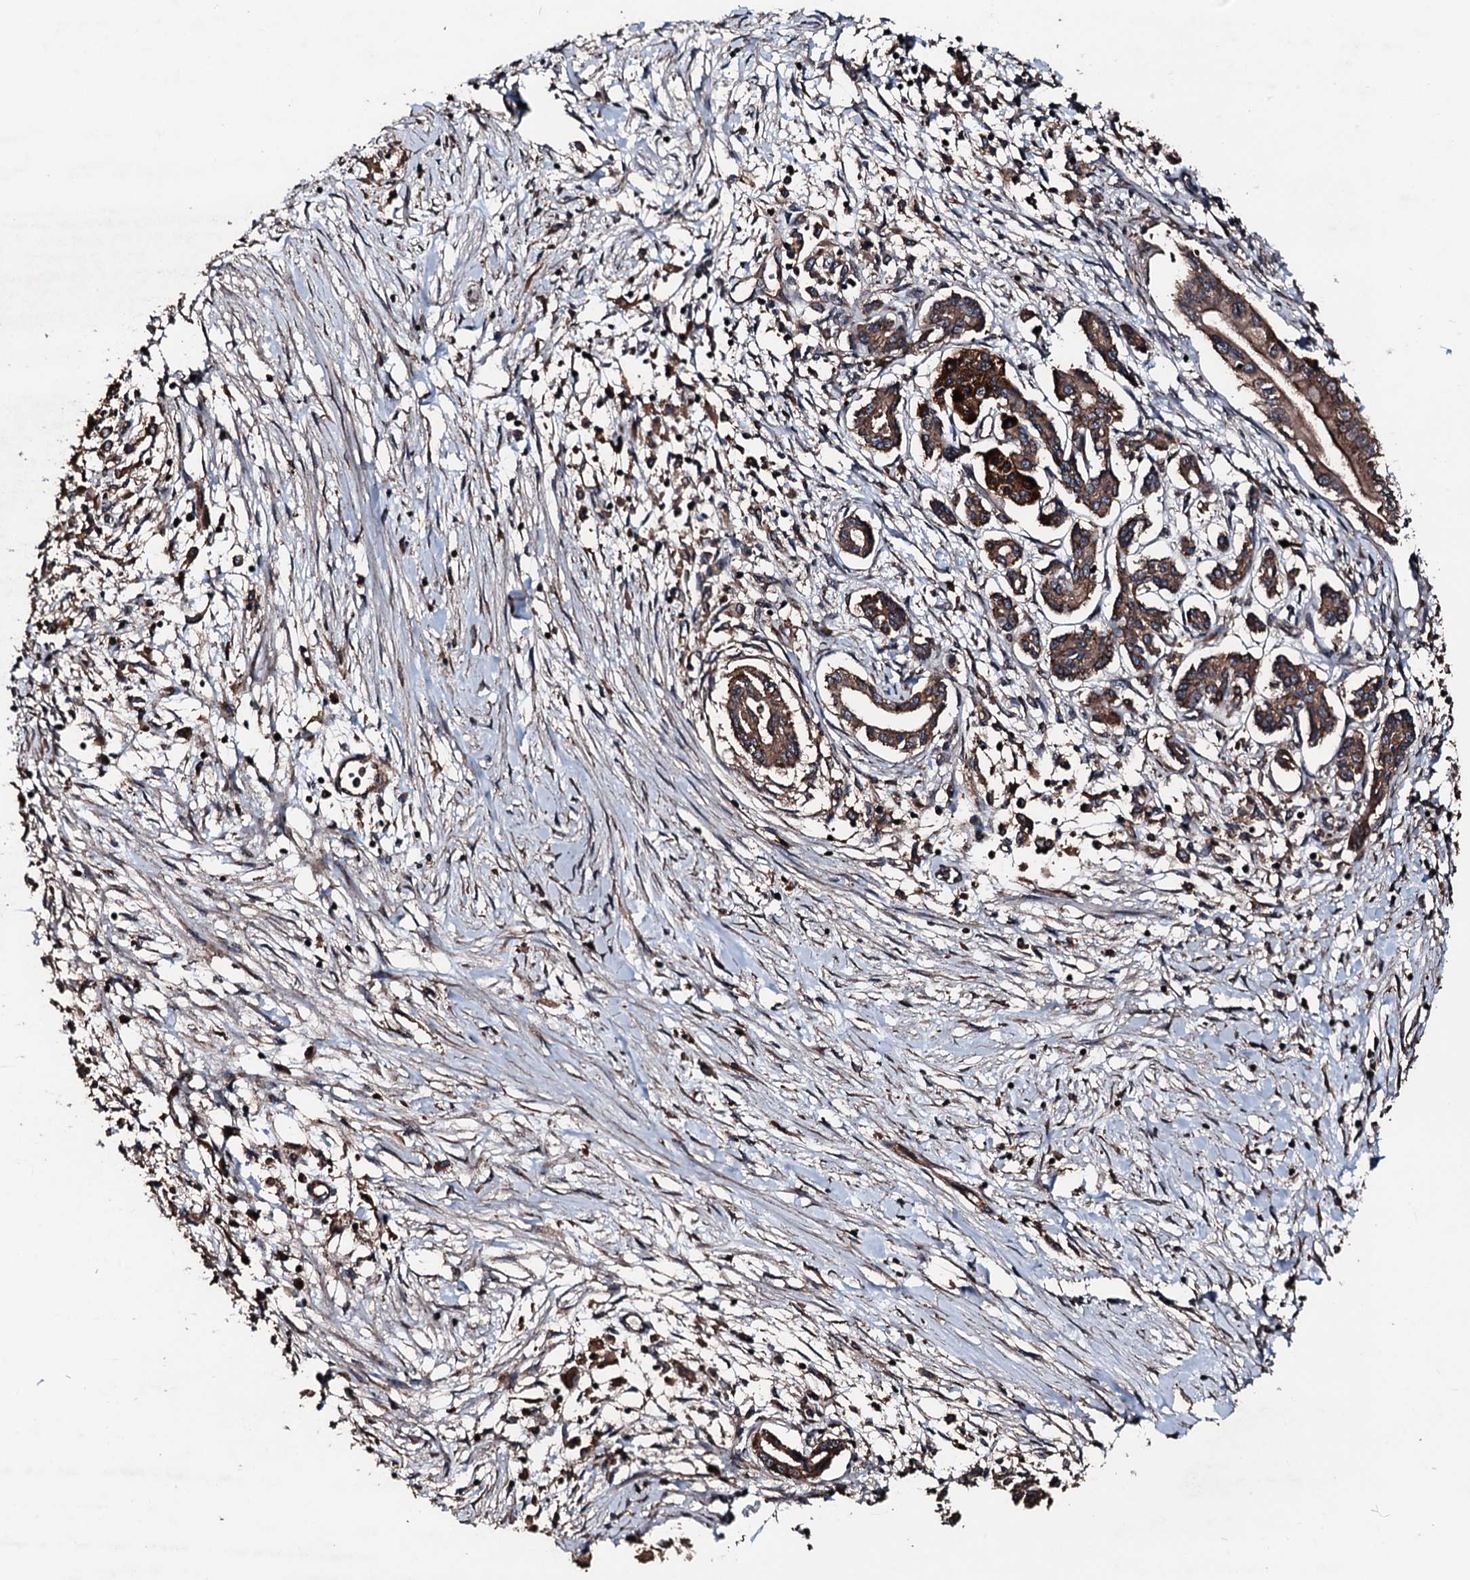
{"staining": {"intensity": "moderate", "quantity": ">75%", "location": "cytoplasmic/membranous"}, "tissue": "pancreatic cancer", "cell_type": "Tumor cells", "image_type": "cancer", "snomed": [{"axis": "morphology", "description": "Adenocarcinoma, NOS"}, {"axis": "topography", "description": "Pancreas"}], "caption": "Immunohistochemical staining of pancreatic adenocarcinoma shows moderate cytoplasmic/membranous protein staining in approximately >75% of tumor cells.", "gene": "KIF18A", "patient": {"sex": "female", "age": 50}}